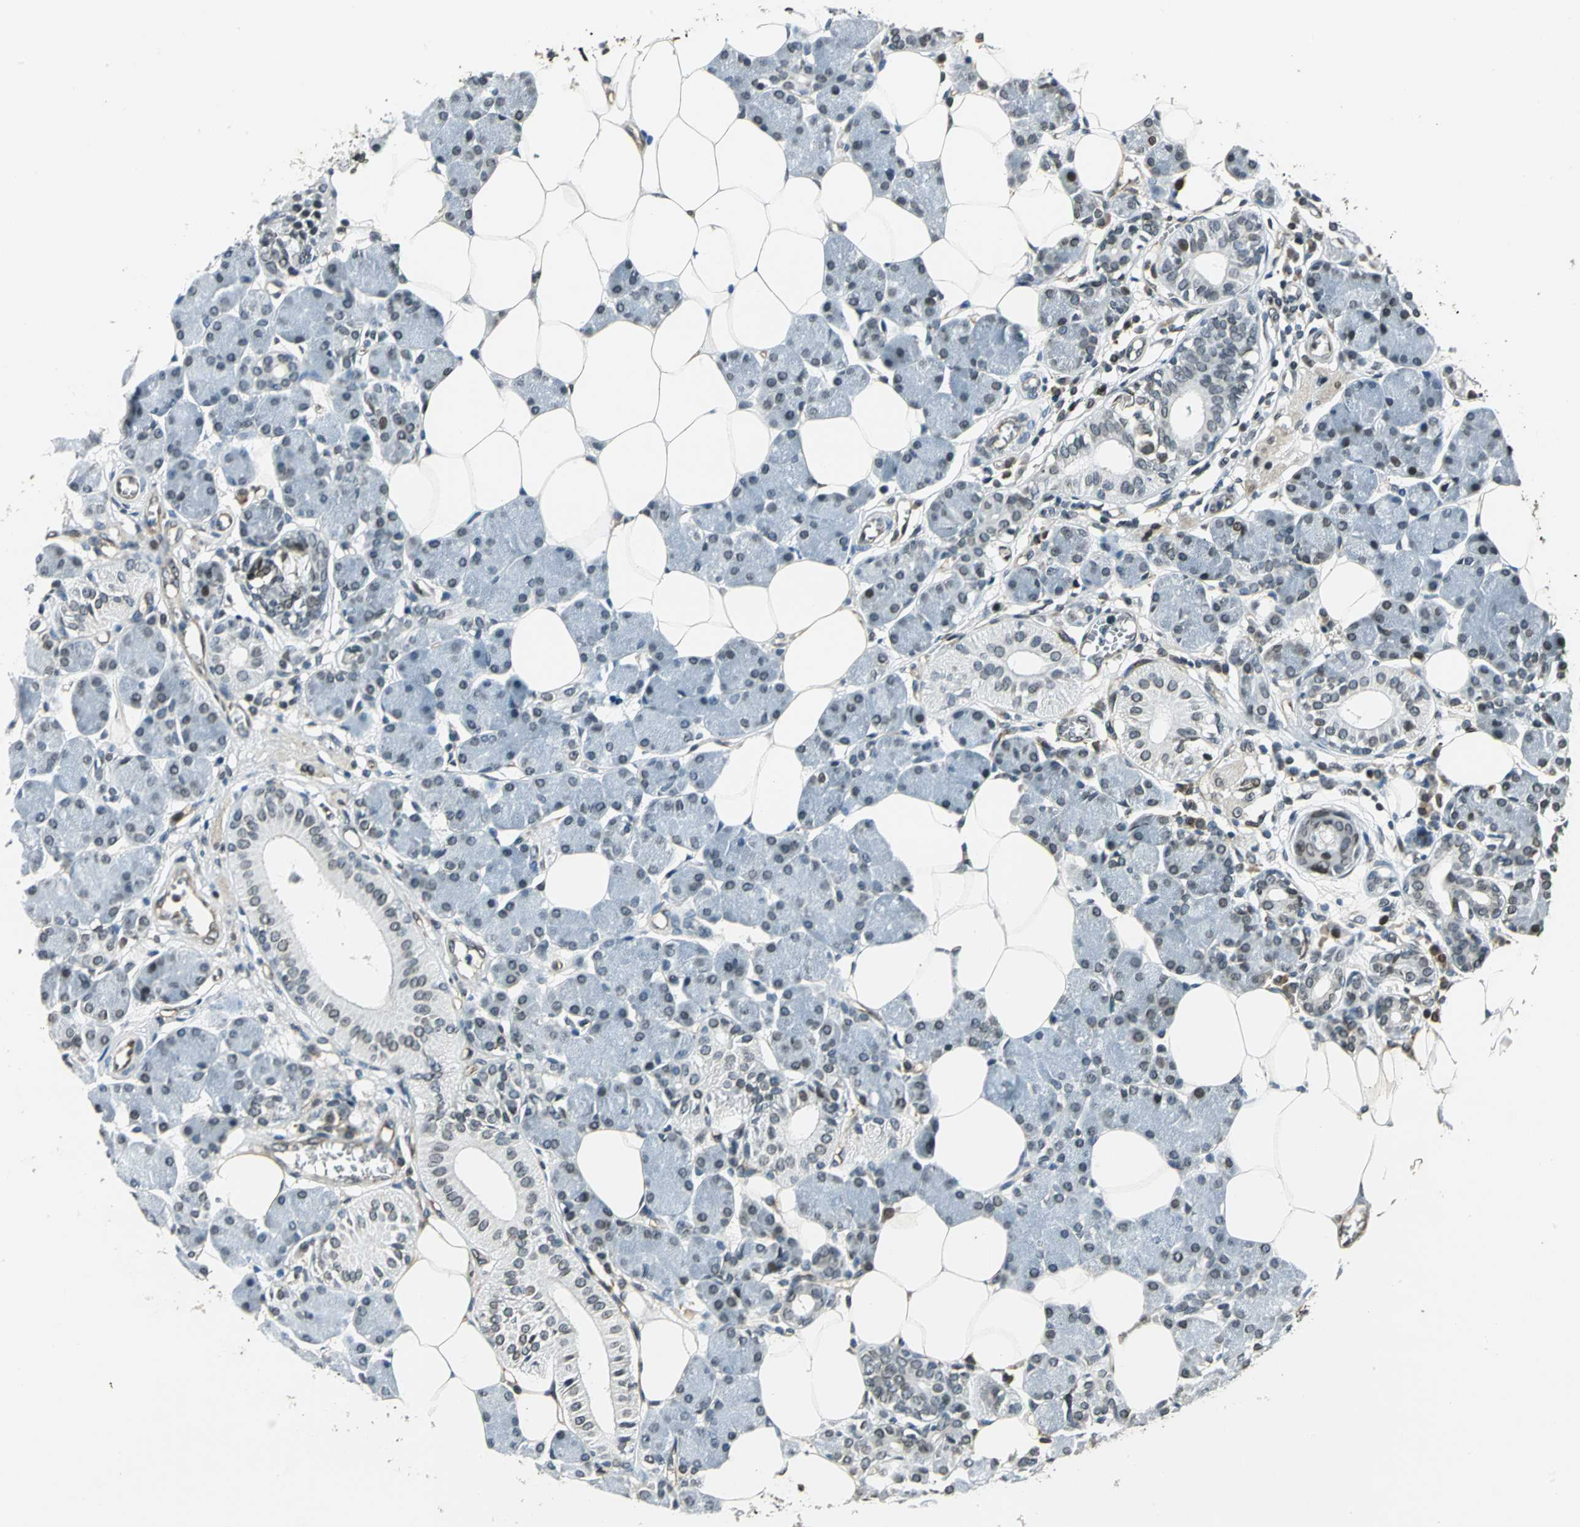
{"staining": {"intensity": "moderate", "quantity": "25%-75%", "location": "cytoplasmic/membranous,nuclear"}, "tissue": "salivary gland", "cell_type": "Glandular cells", "image_type": "normal", "snomed": [{"axis": "morphology", "description": "Normal tissue, NOS"}, {"axis": "morphology", "description": "Adenoma, NOS"}, {"axis": "topography", "description": "Salivary gland"}], "caption": "Benign salivary gland exhibits moderate cytoplasmic/membranous,nuclear positivity in about 25%-75% of glandular cells, visualized by immunohistochemistry.", "gene": "BRIP1", "patient": {"sex": "female", "age": 32}}